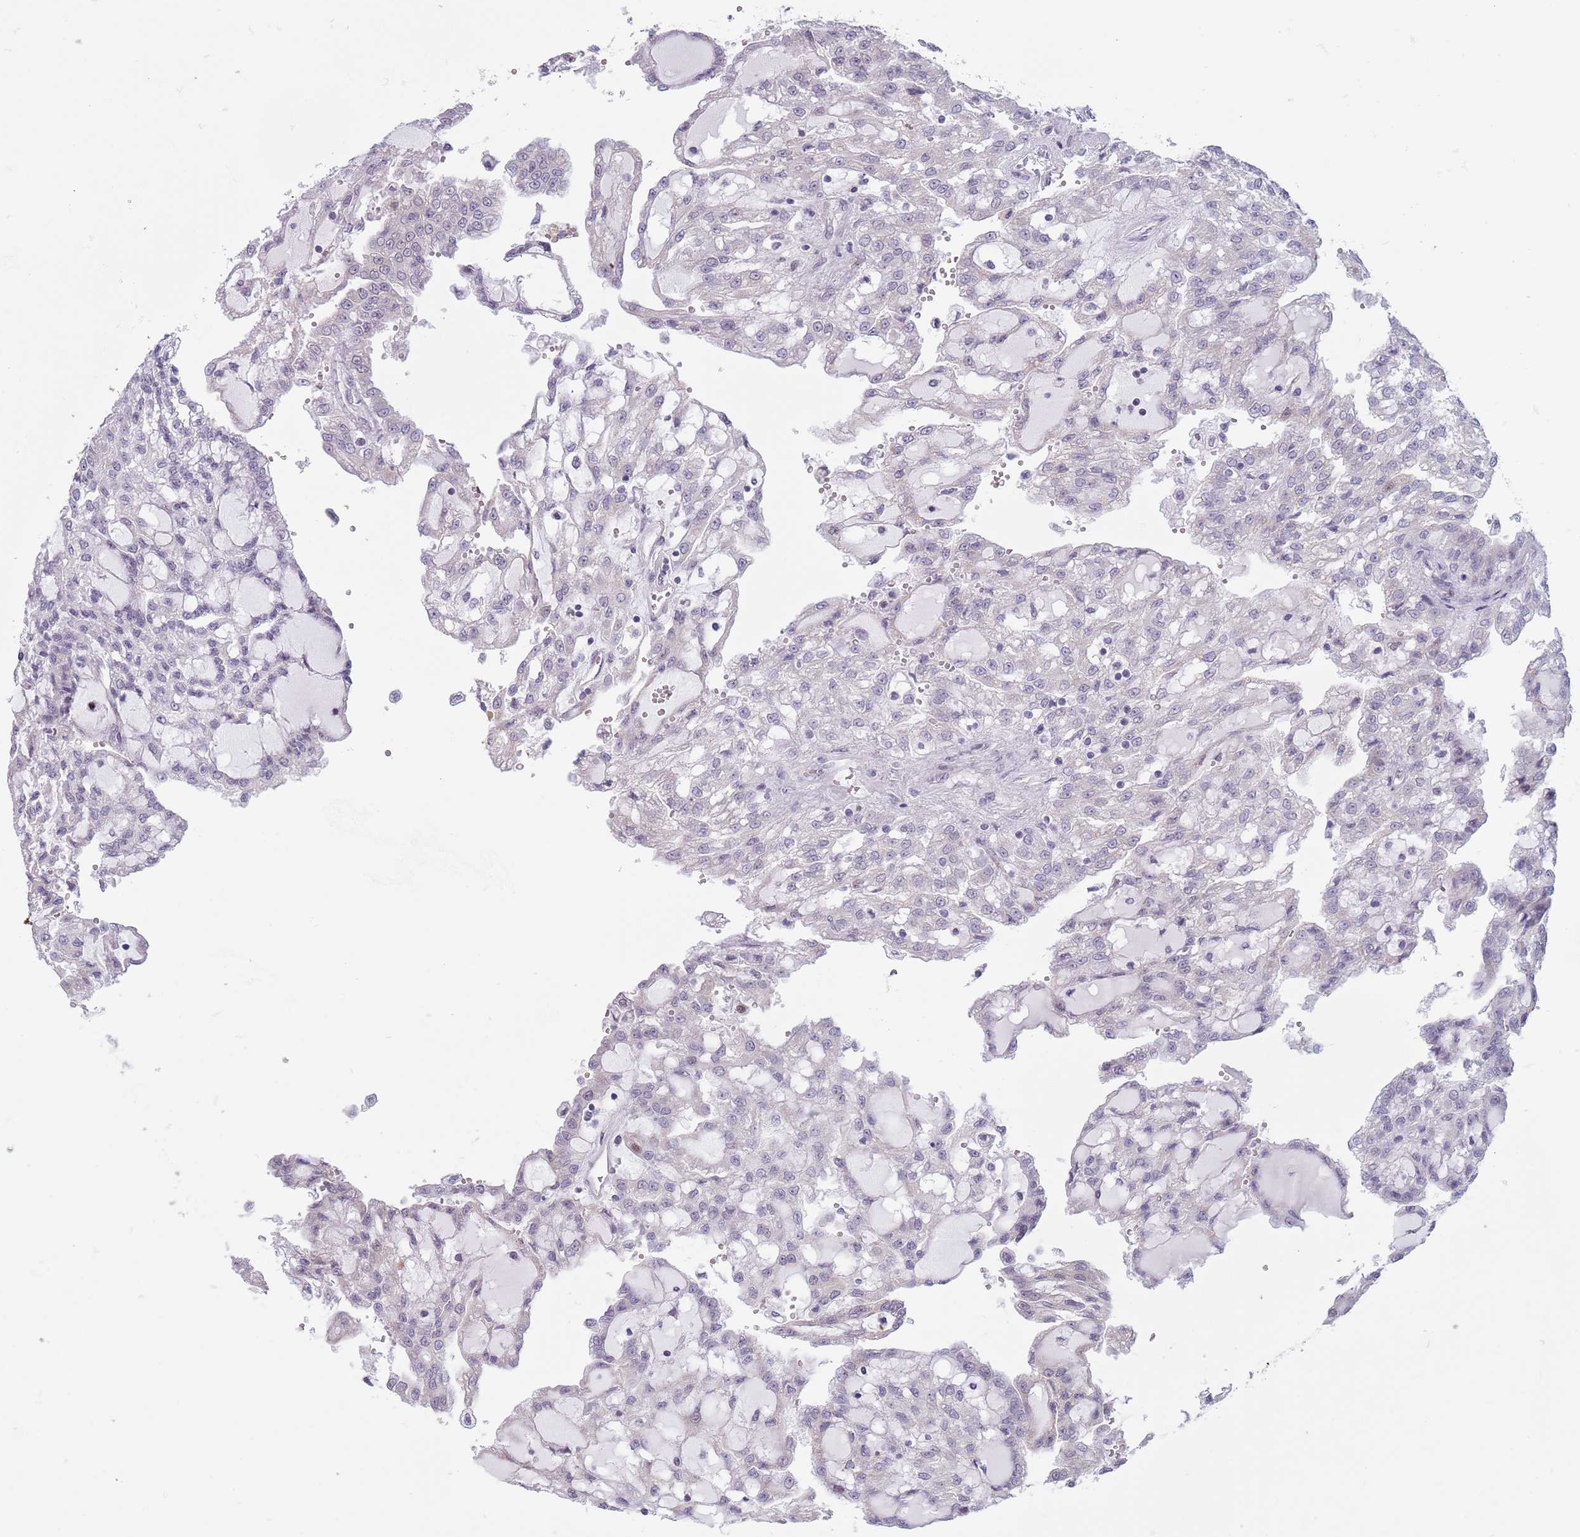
{"staining": {"intensity": "negative", "quantity": "none", "location": "none"}, "tissue": "renal cancer", "cell_type": "Tumor cells", "image_type": "cancer", "snomed": [{"axis": "morphology", "description": "Adenocarcinoma, NOS"}, {"axis": "topography", "description": "Kidney"}], "caption": "This is a histopathology image of IHC staining of adenocarcinoma (renal), which shows no expression in tumor cells. (Stains: DAB immunohistochemistry with hematoxylin counter stain, Microscopy: brightfield microscopy at high magnification).", "gene": "ZKSCAN2", "patient": {"sex": "male", "age": 63}}